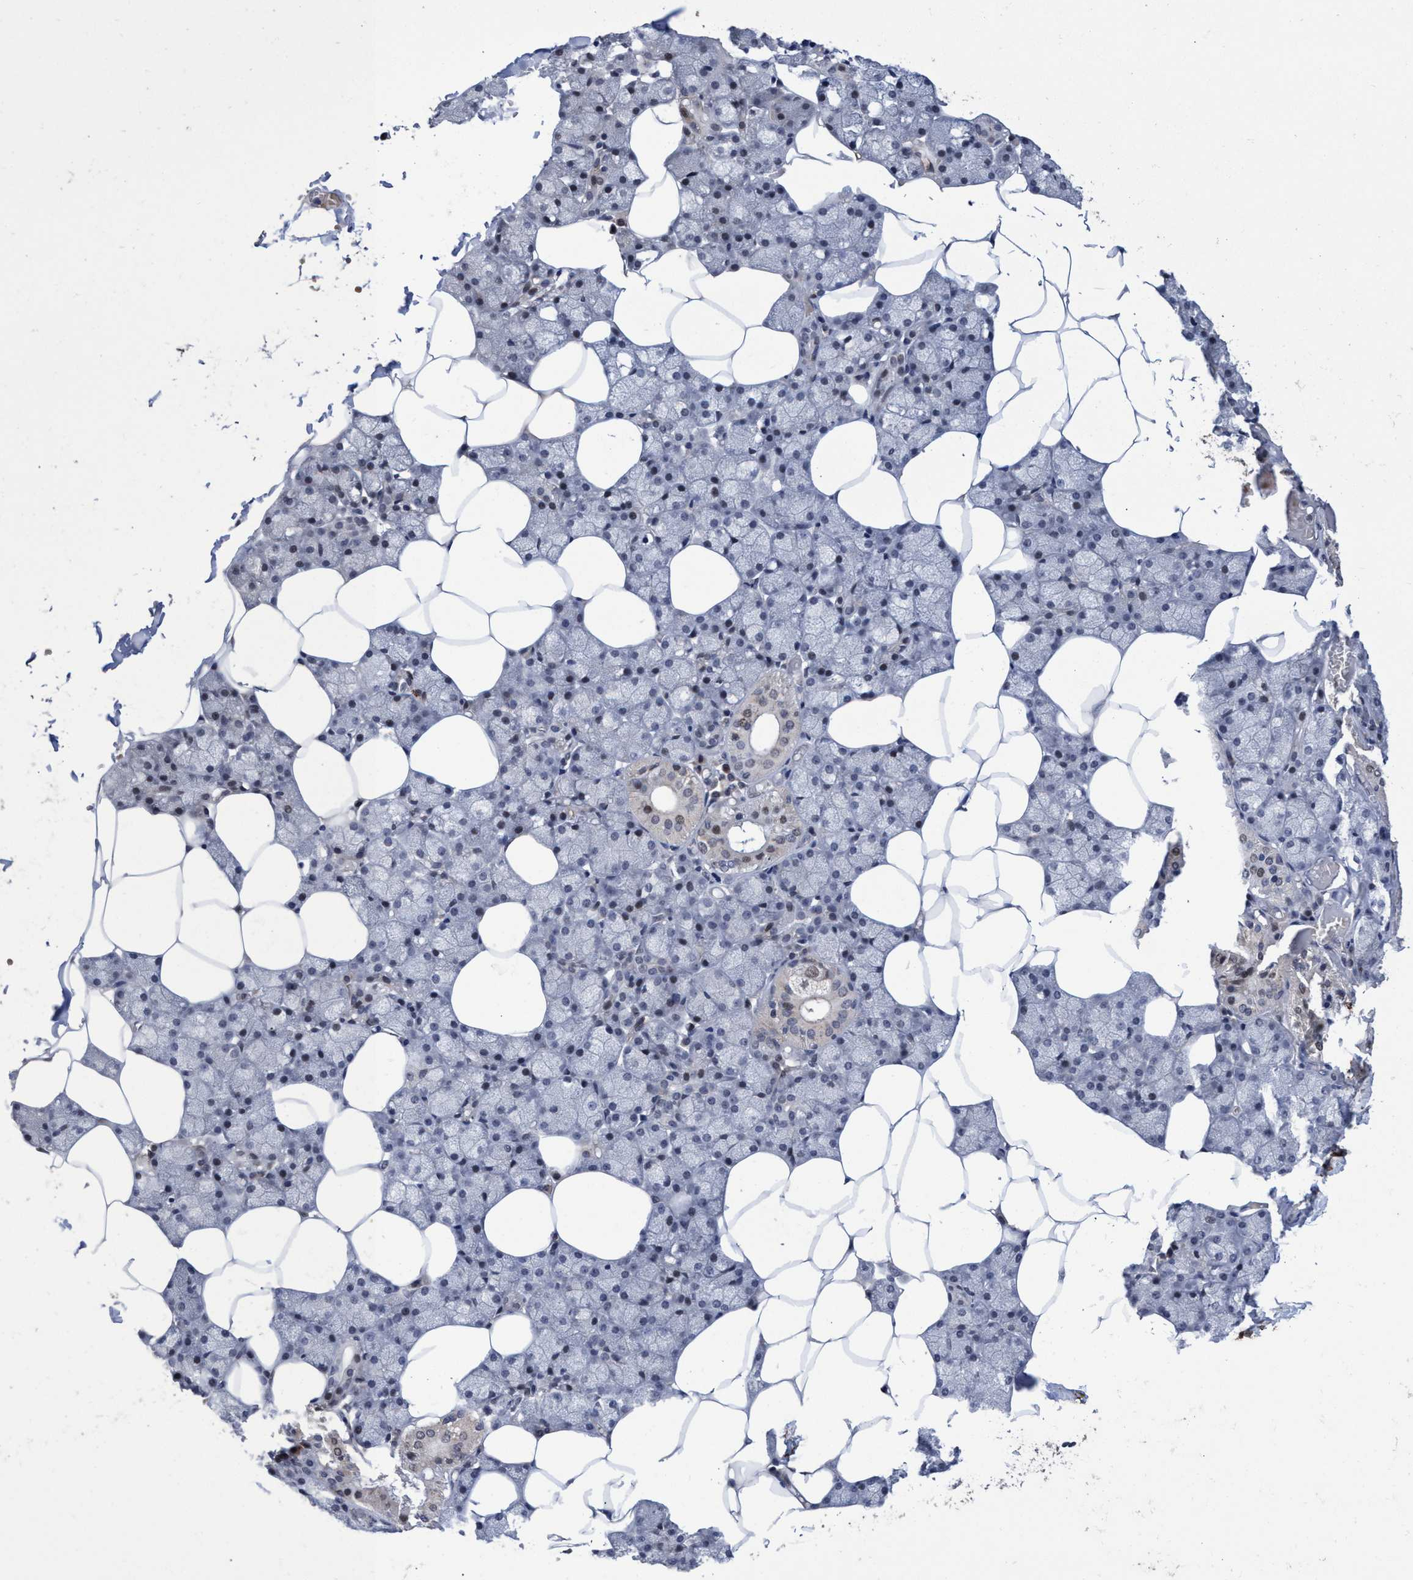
{"staining": {"intensity": "weak", "quantity": "<25%", "location": "cytoplasmic/membranous,nuclear"}, "tissue": "salivary gland", "cell_type": "Glandular cells", "image_type": "normal", "snomed": [{"axis": "morphology", "description": "Normal tissue, NOS"}, {"axis": "topography", "description": "Salivary gland"}], "caption": "This is a photomicrograph of immunohistochemistry staining of benign salivary gland, which shows no staining in glandular cells. The staining is performed using DAB (3,3'-diaminobenzidine) brown chromogen with nuclei counter-stained in using hematoxylin.", "gene": "ZNF750", "patient": {"sex": "male", "age": 62}}